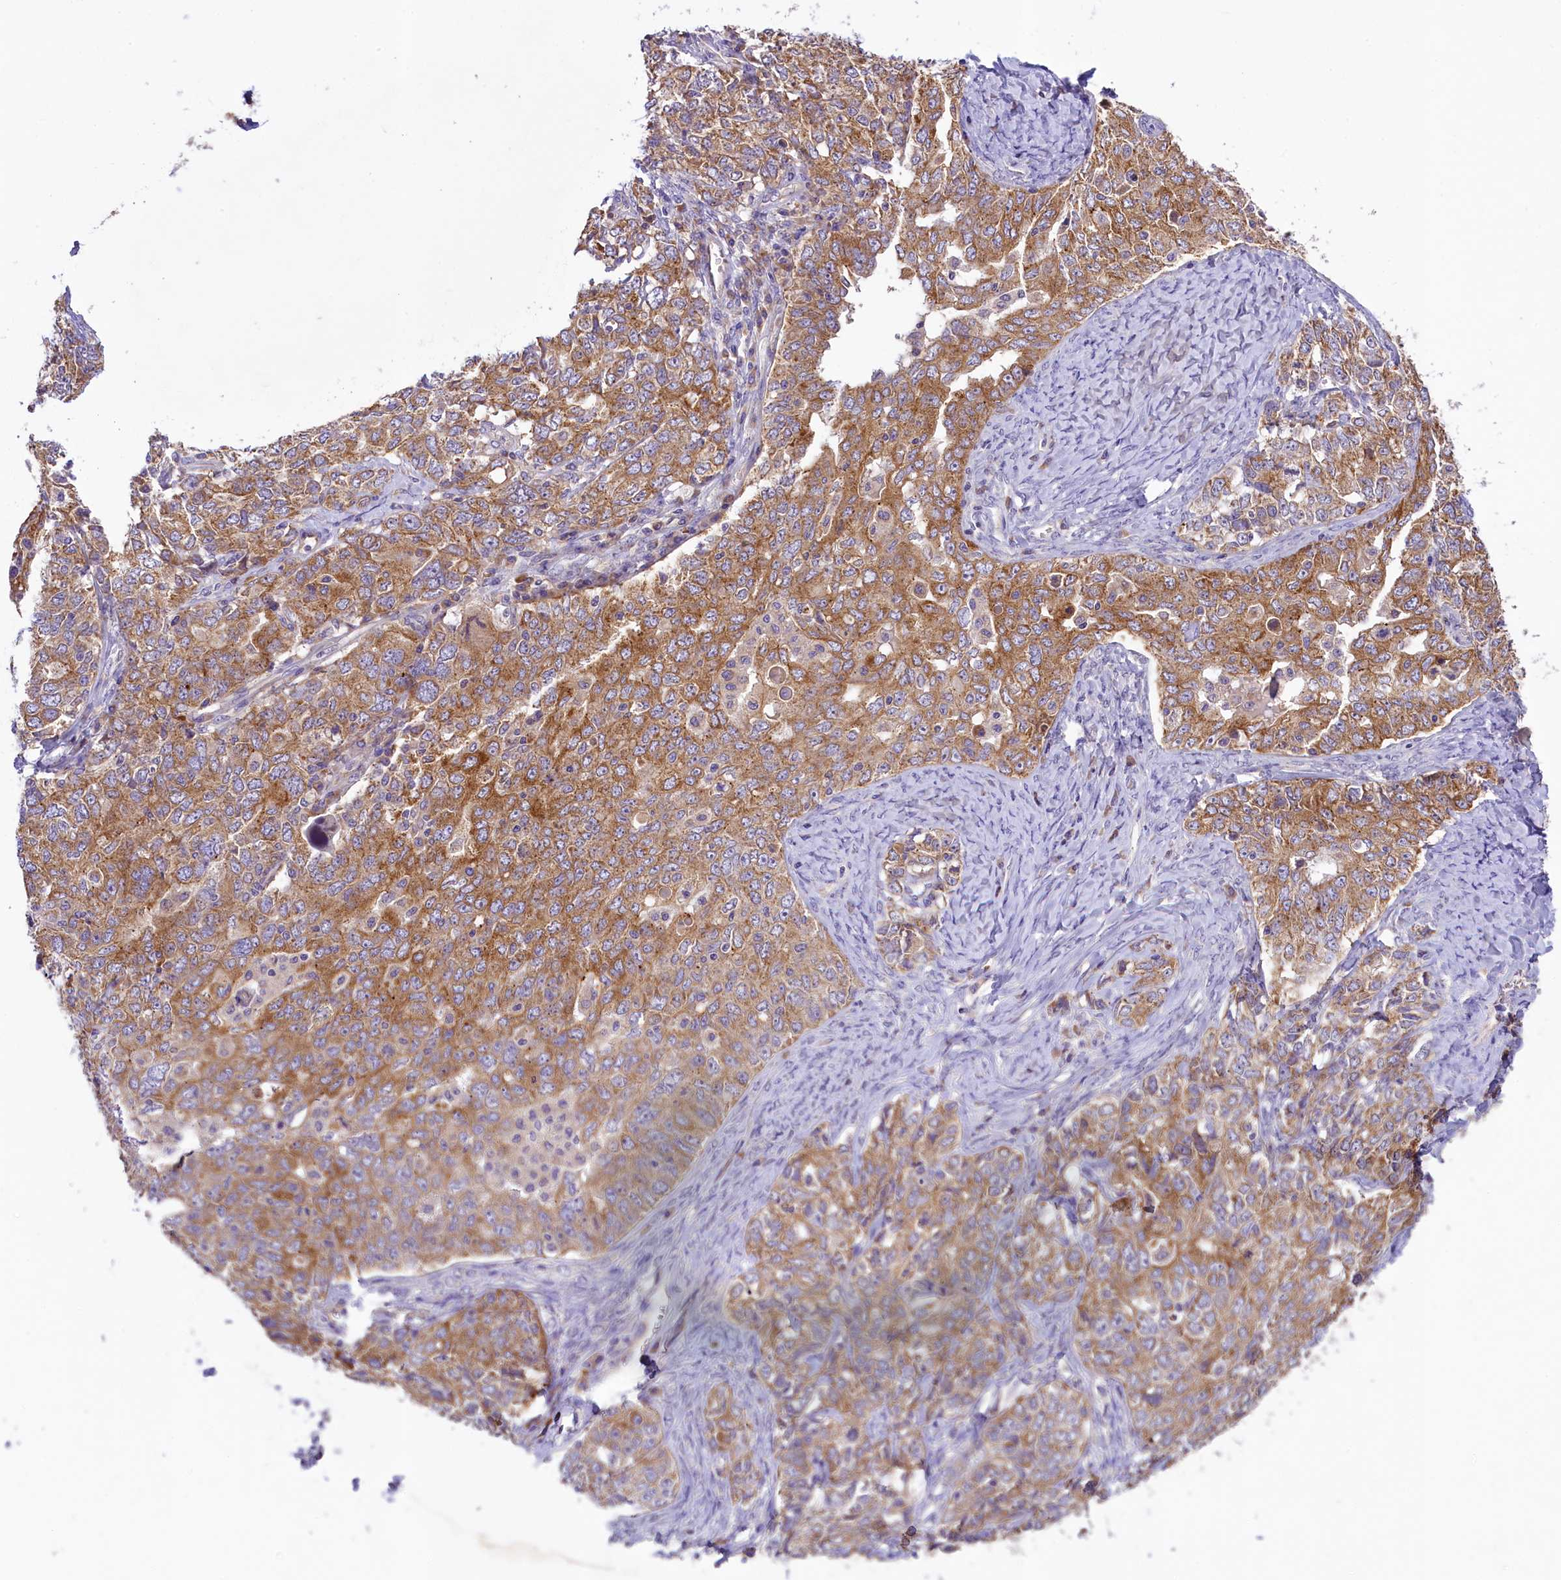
{"staining": {"intensity": "moderate", "quantity": ">75%", "location": "cytoplasmic/membranous"}, "tissue": "ovarian cancer", "cell_type": "Tumor cells", "image_type": "cancer", "snomed": [{"axis": "morphology", "description": "Carcinoma, endometroid"}, {"axis": "topography", "description": "Ovary"}], "caption": "Brown immunohistochemical staining in human ovarian cancer (endometroid carcinoma) displays moderate cytoplasmic/membranous staining in approximately >75% of tumor cells. The staining is performed using DAB (3,3'-diaminobenzidine) brown chromogen to label protein expression. The nuclei are counter-stained blue using hematoxylin.", "gene": "LARP4", "patient": {"sex": "female", "age": 62}}